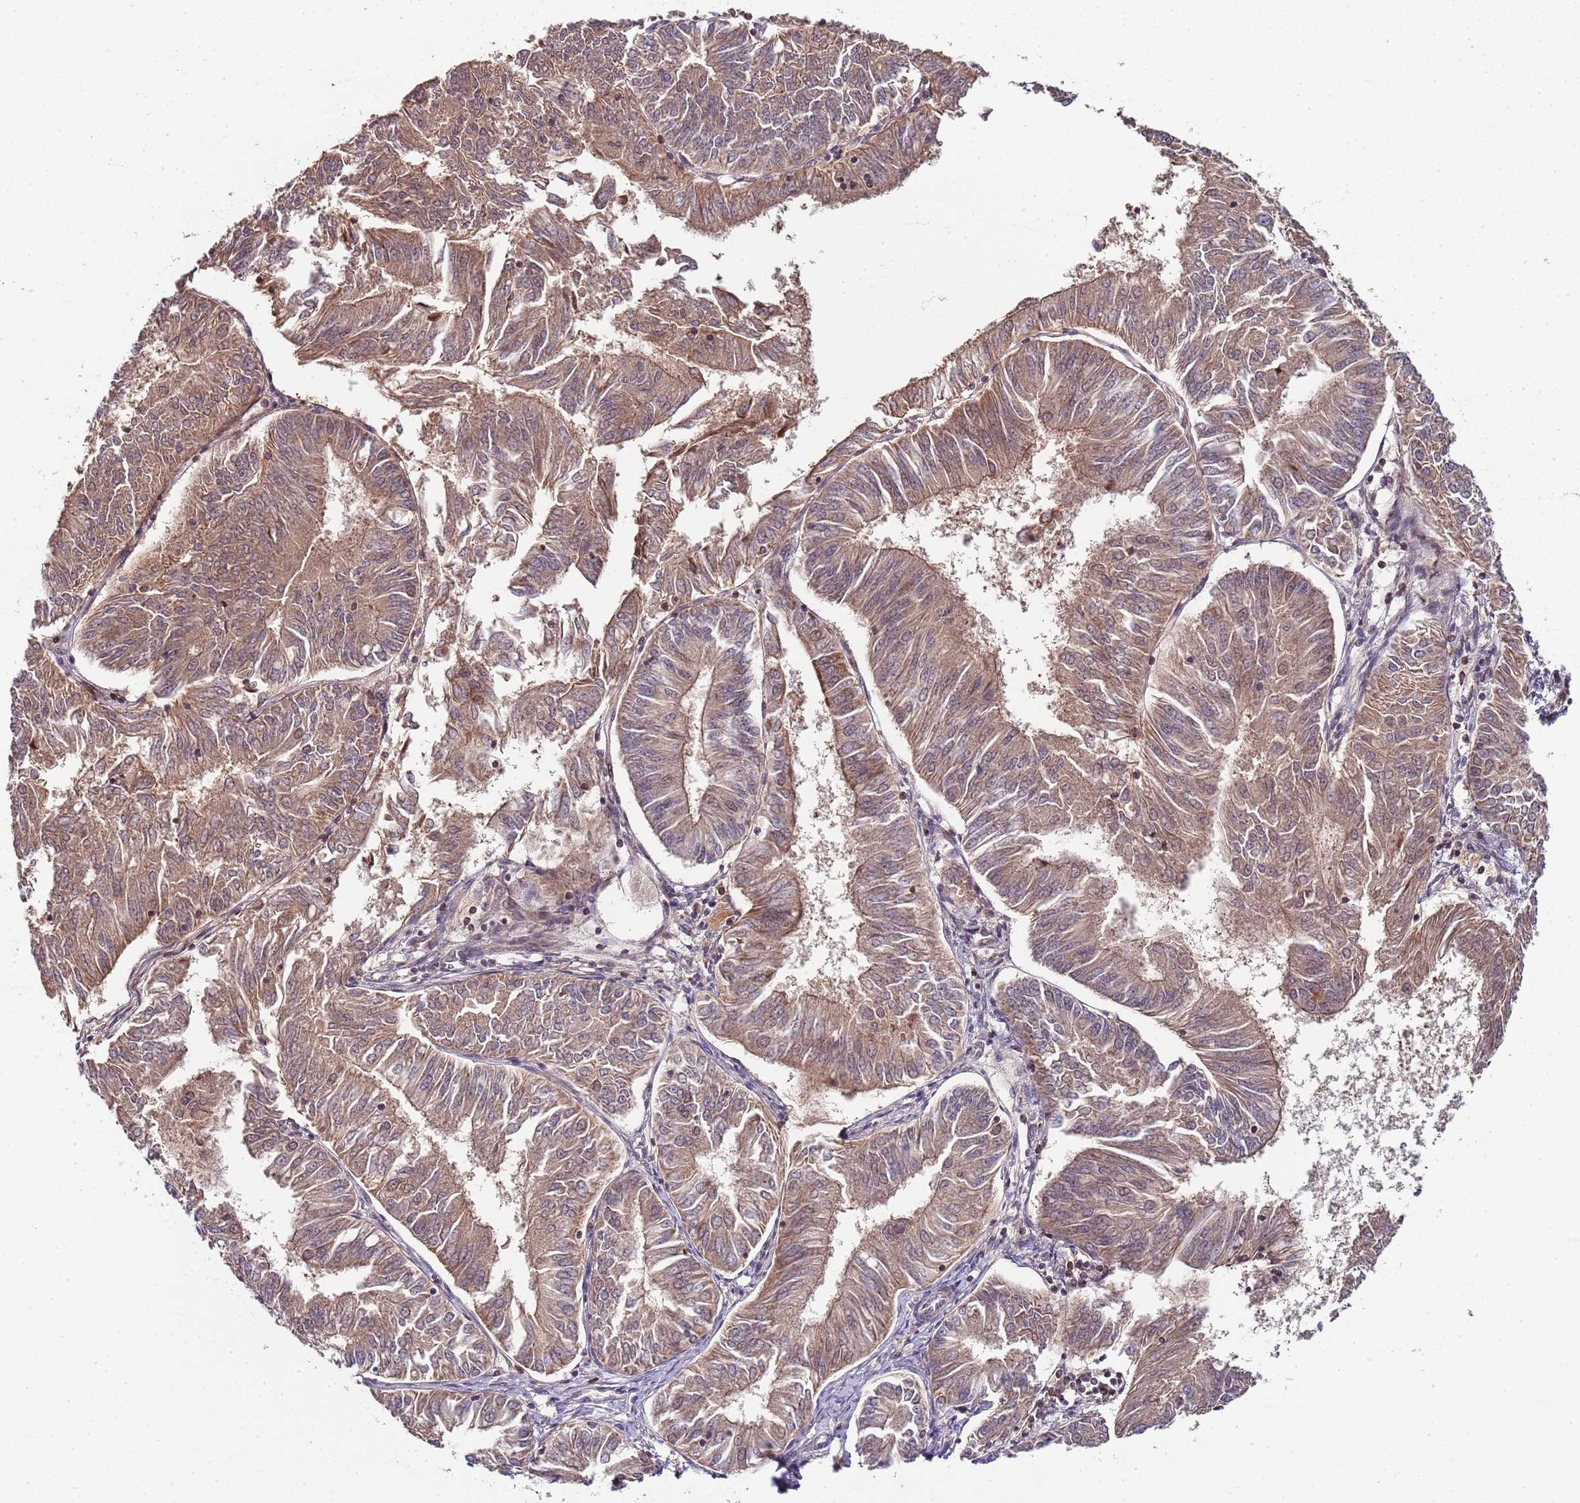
{"staining": {"intensity": "moderate", "quantity": ">75%", "location": "cytoplasmic/membranous"}, "tissue": "endometrial cancer", "cell_type": "Tumor cells", "image_type": "cancer", "snomed": [{"axis": "morphology", "description": "Adenocarcinoma, NOS"}, {"axis": "topography", "description": "Endometrium"}], "caption": "A micrograph of endometrial cancer (adenocarcinoma) stained for a protein reveals moderate cytoplasmic/membranous brown staining in tumor cells. (IHC, brightfield microscopy, high magnification).", "gene": "EDC3", "patient": {"sex": "female", "age": 58}}